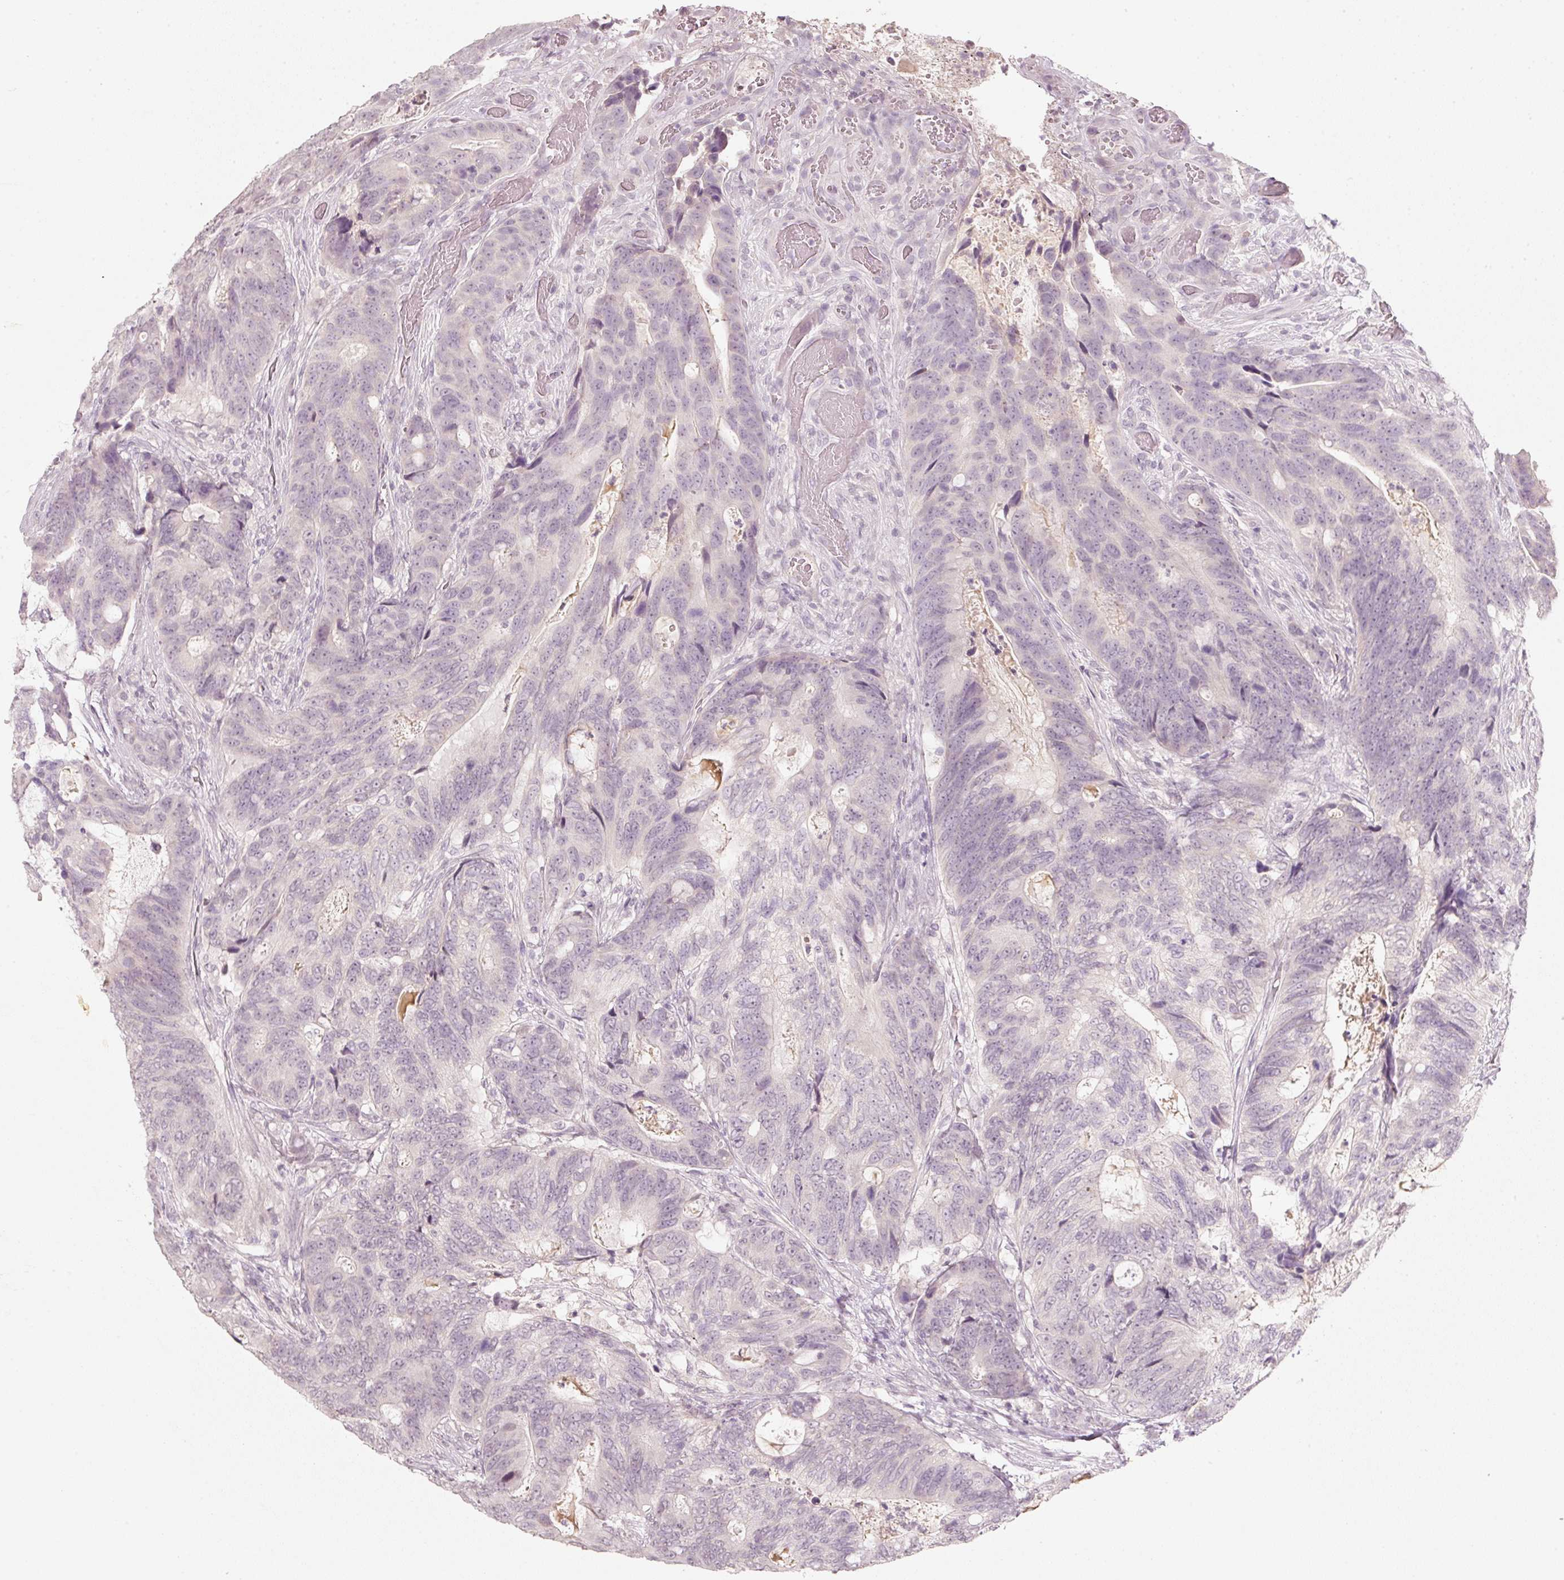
{"staining": {"intensity": "negative", "quantity": "none", "location": "none"}, "tissue": "colorectal cancer", "cell_type": "Tumor cells", "image_type": "cancer", "snomed": [{"axis": "morphology", "description": "Adenocarcinoma, NOS"}, {"axis": "topography", "description": "Colon"}], "caption": "Tumor cells show no significant expression in colorectal adenocarcinoma. (IHC, brightfield microscopy, high magnification).", "gene": "STEAP1", "patient": {"sex": "female", "age": 82}}